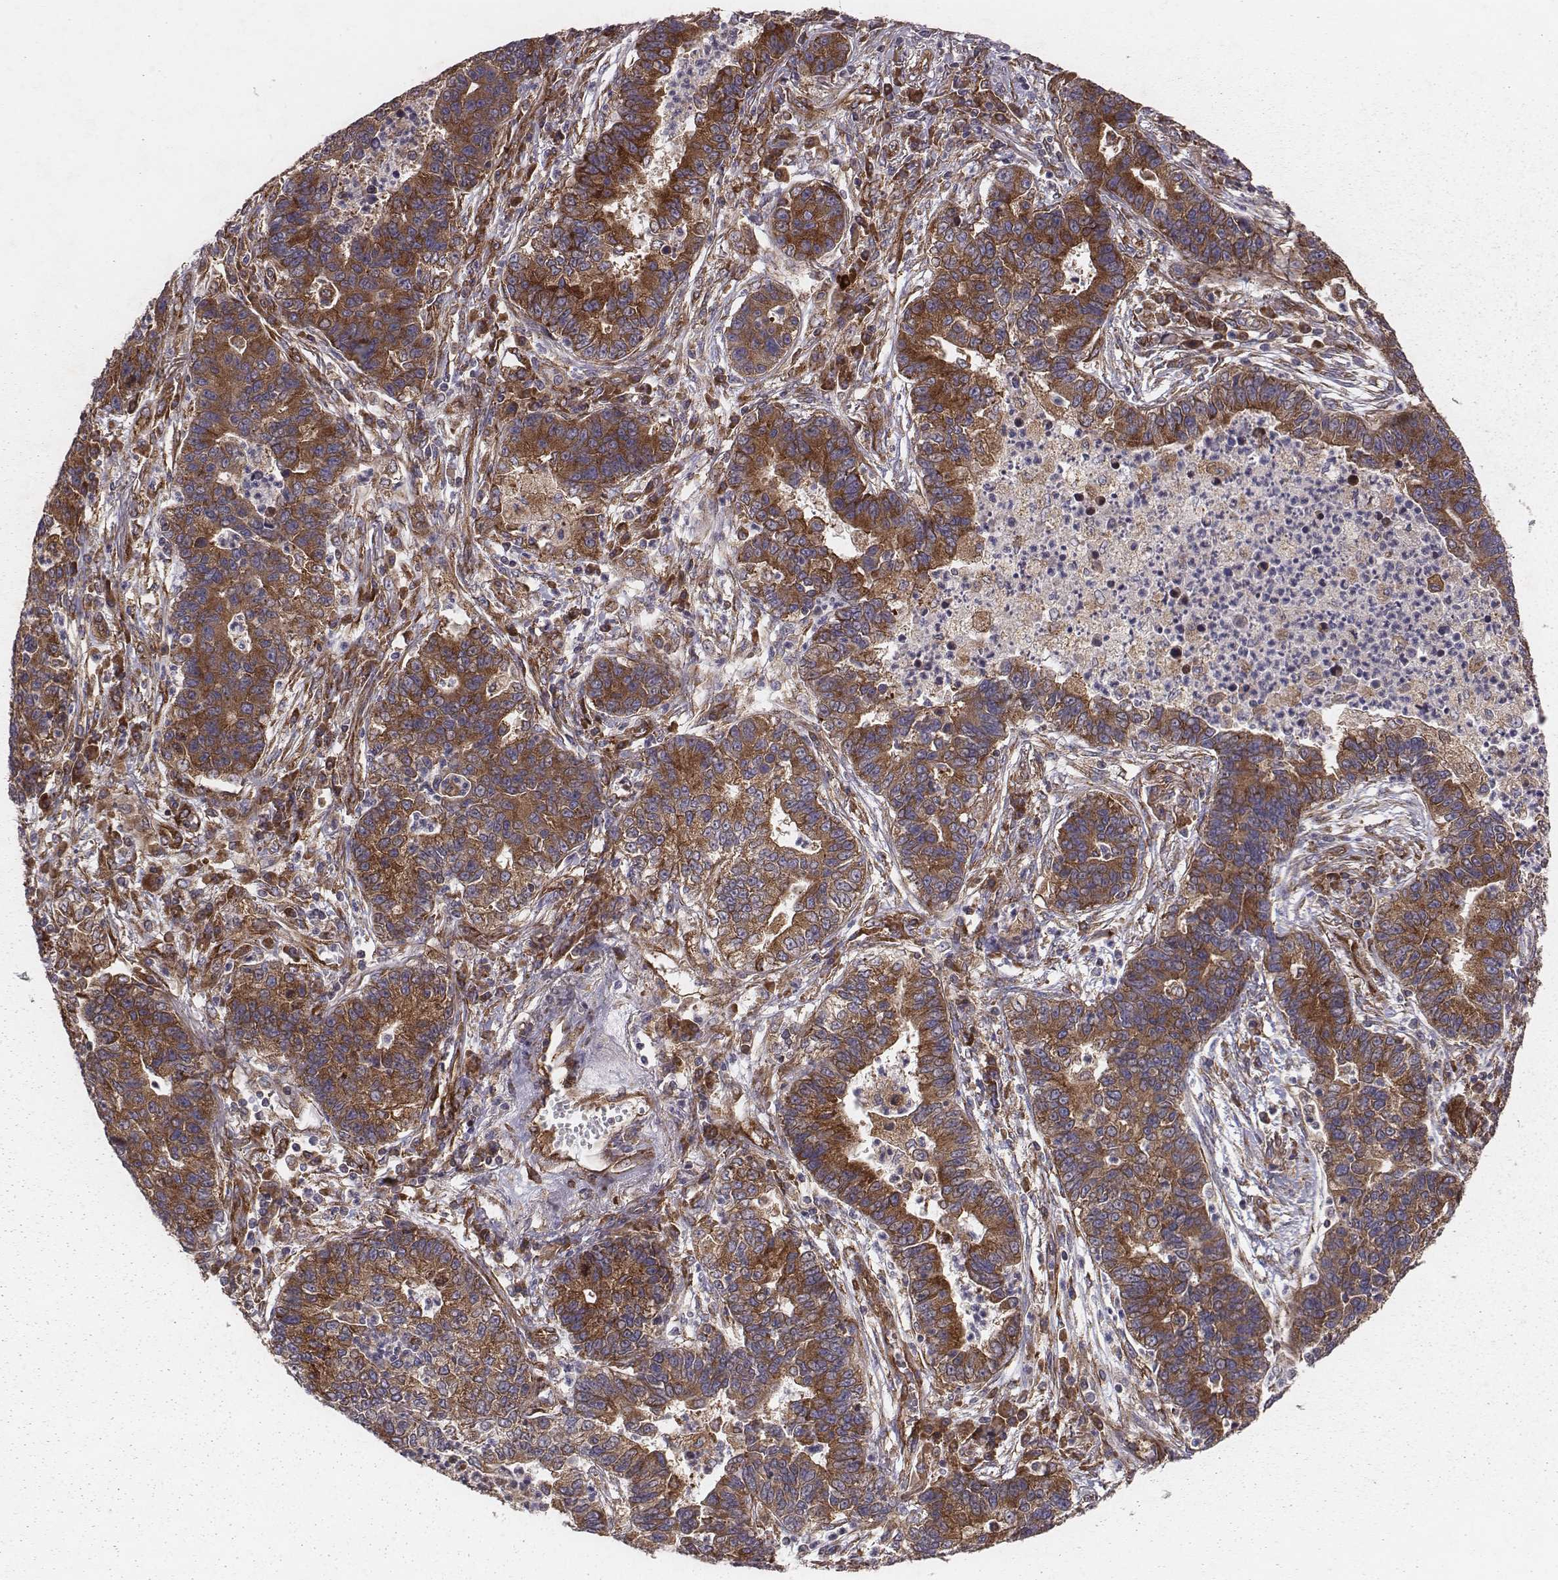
{"staining": {"intensity": "moderate", "quantity": ">75%", "location": "cytoplasmic/membranous"}, "tissue": "lung cancer", "cell_type": "Tumor cells", "image_type": "cancer", "snomed": [{"axis": "morphology", "description": "Adenocarcinoma, NOS"}, {"axis": "topography", "description": "Lung"}], "caption": "The immunohistochemical stain labels moderate cytoplasmic/membranous staining in tumor cells of lung cancer tissue.", "gene": "TXLNA", "patient": {"sex": "female", "age": 57}}